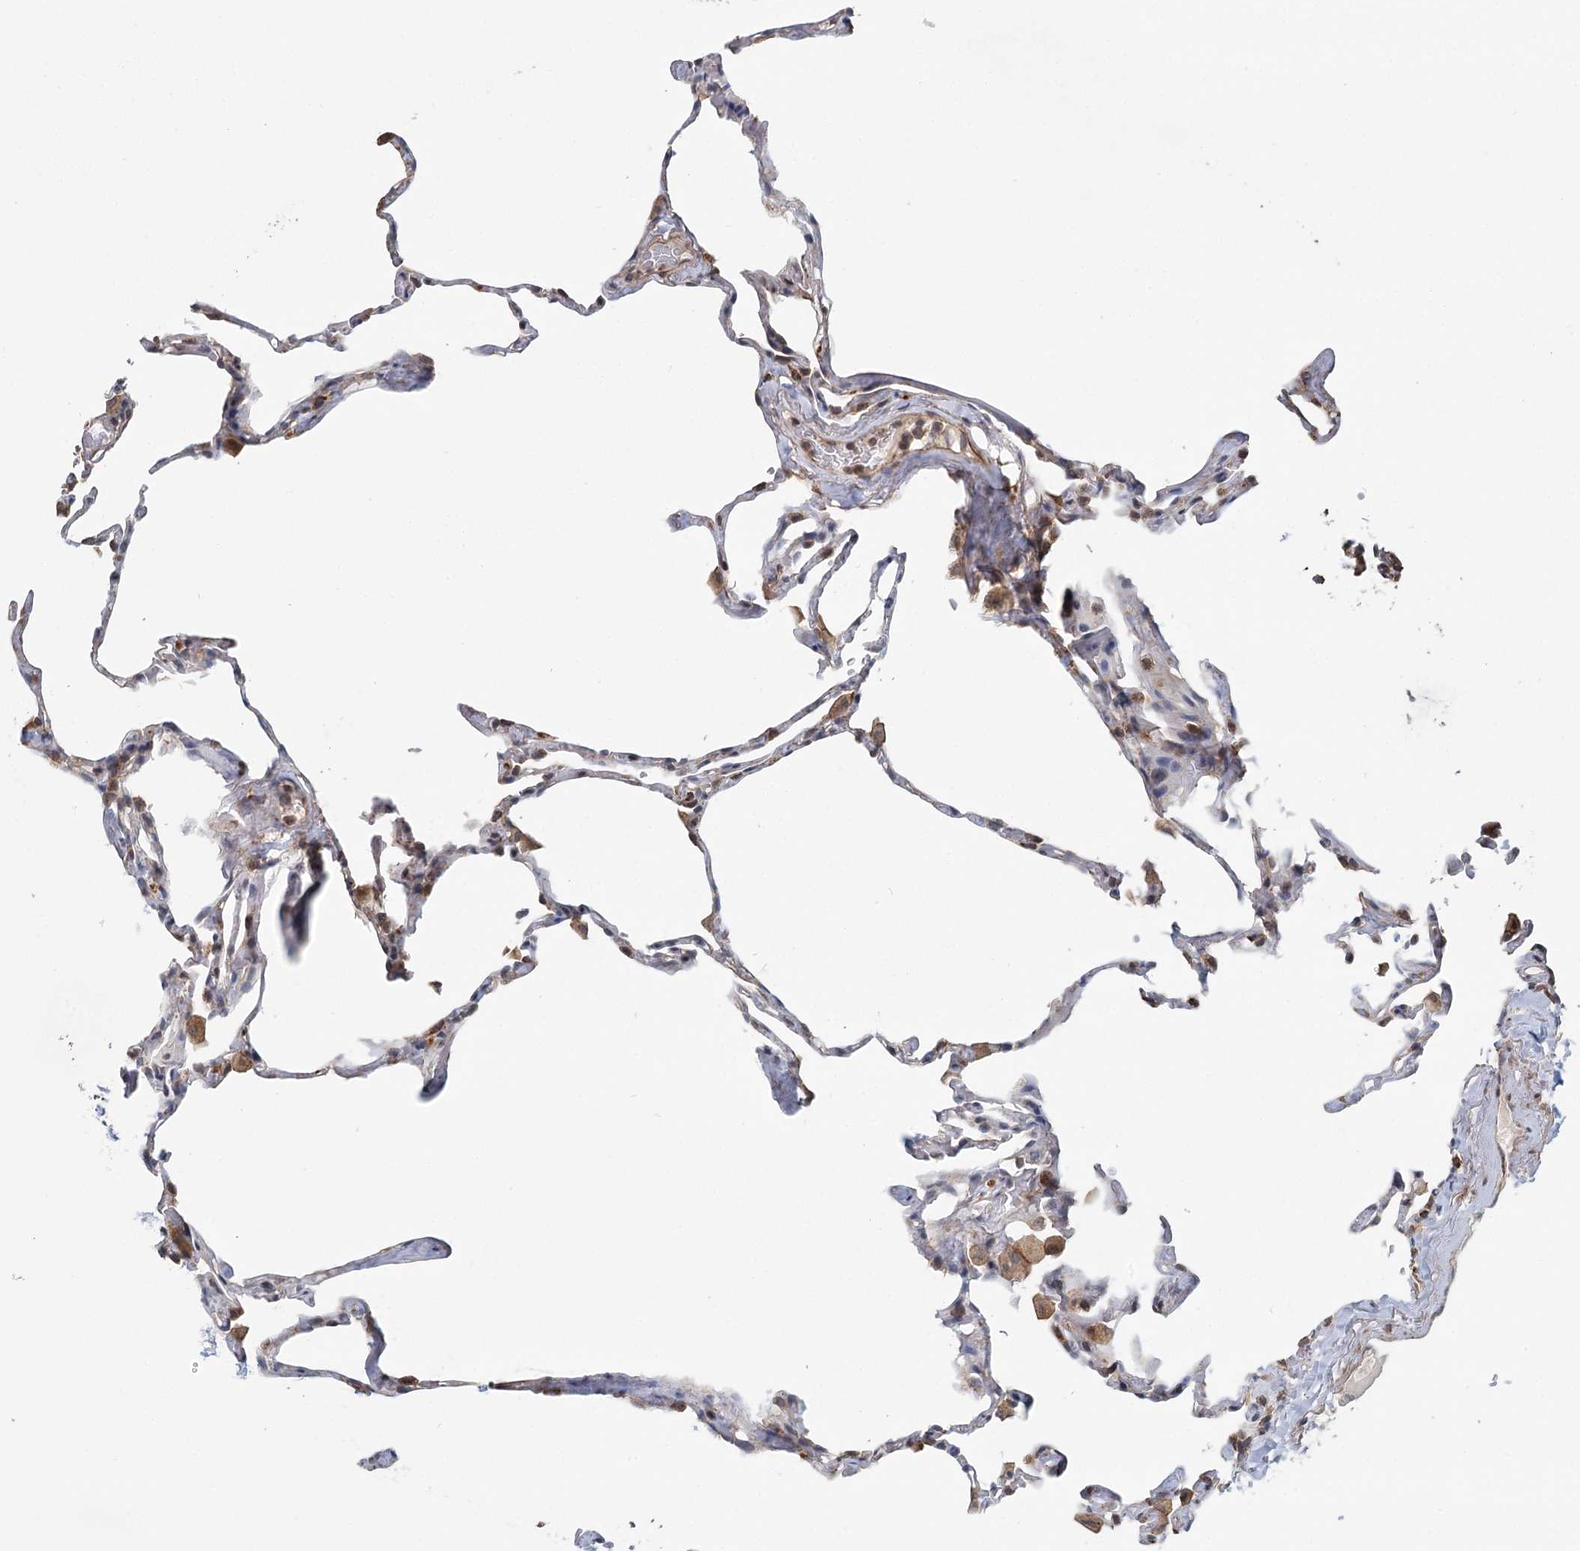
{"staining": {"intensity": "moderate", "quantity": "25%-75%", "location": "cytoplasmic/membranous"}, "tissue": "lung", "cell_type": "Alveolar cells", "image_type": "normal", "snomed": [{"axis": "morphology", "description": "Normal tissue, NOS"}, {"axis": "topography", "description": "Lung"}], "caption": "DAB immunohistochemical staining of unremarkable lung exhibits moderate cytoplasmic/membranous protein positivity in approximately 25%-75% of alveolar cells.", "gene": "RNF111", "patient": {"sex": "male", "age": 65}}